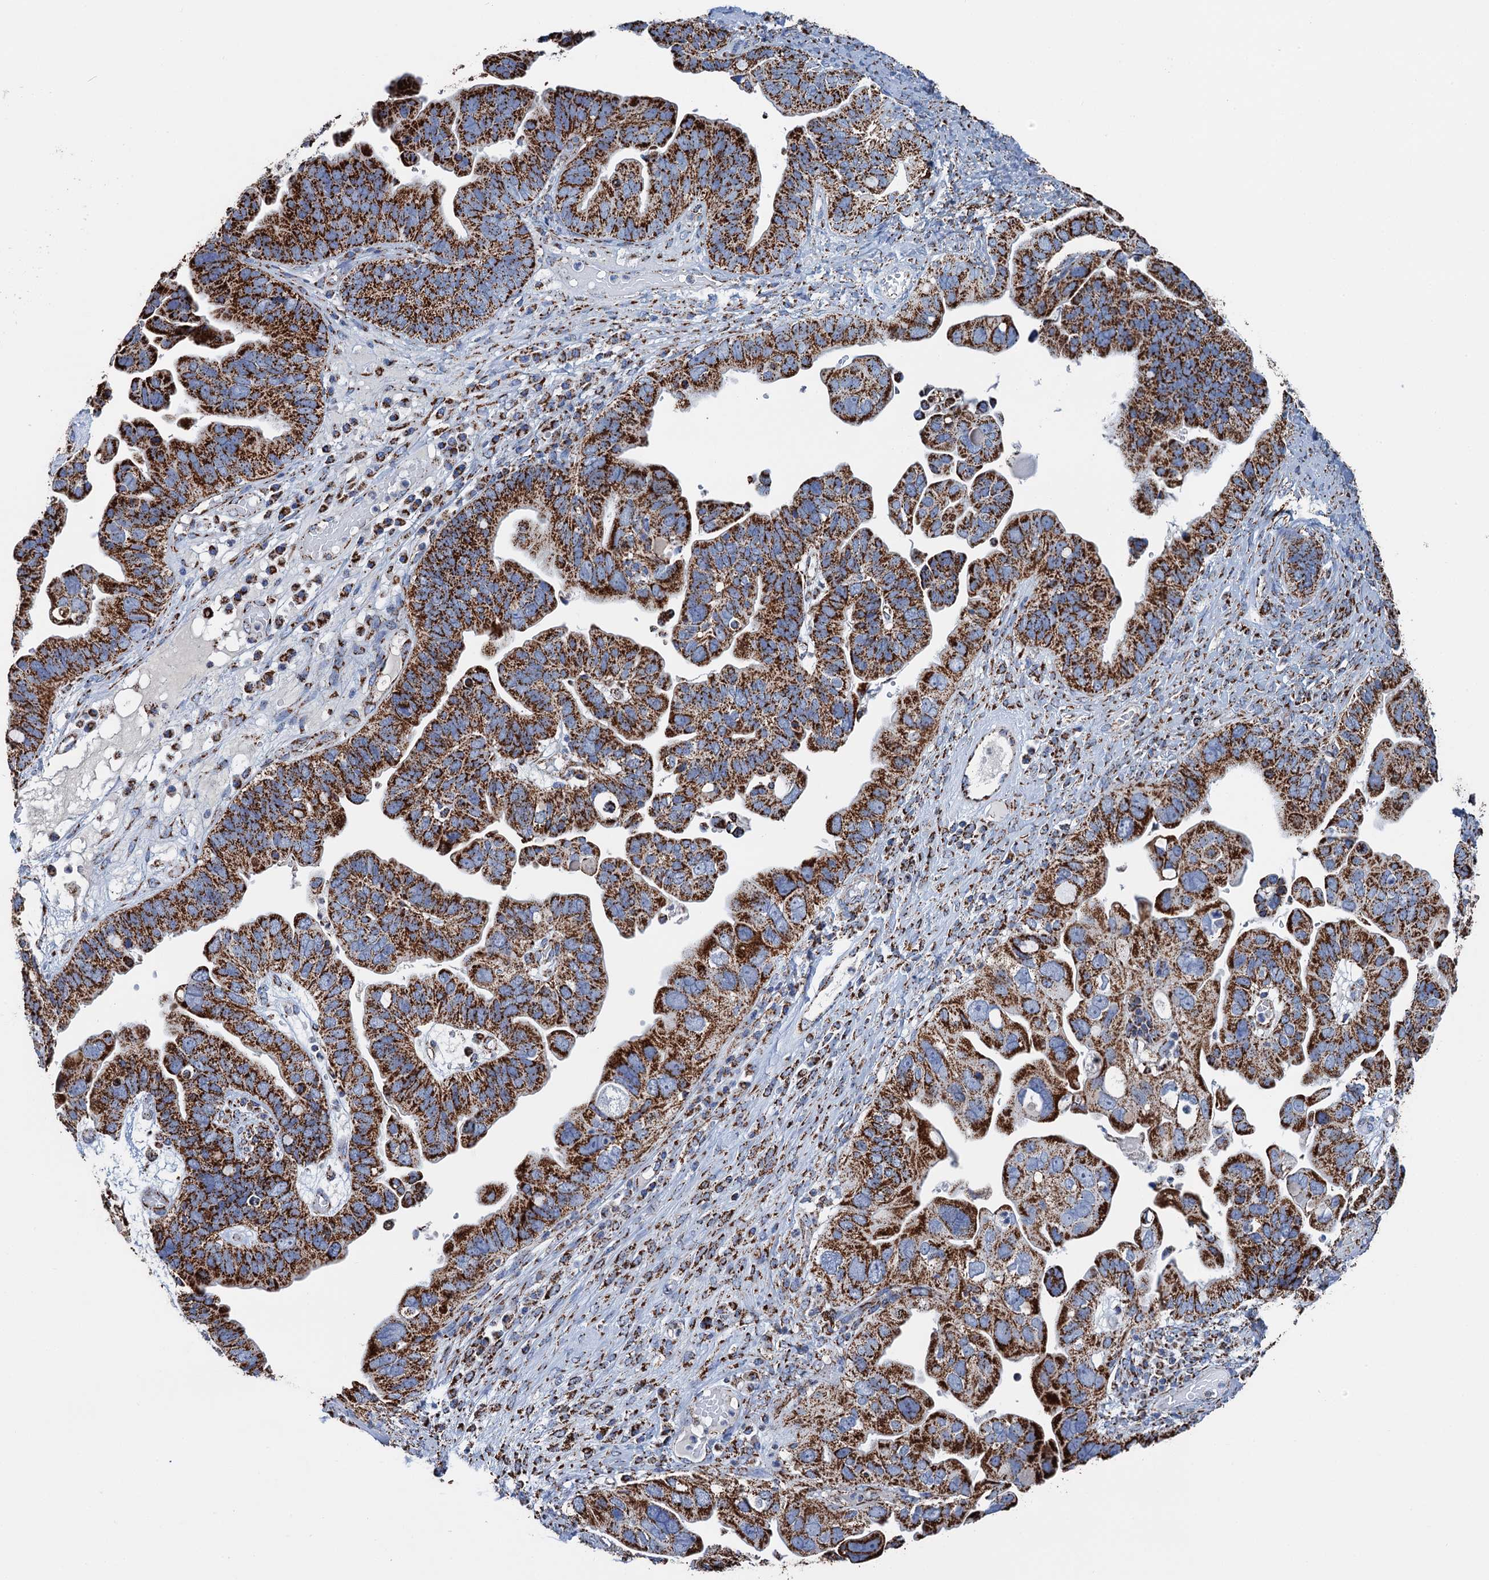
{"staining": {"intensity": "strong", "quantity": ">75%", "location": "cytoplasmic/membranous"}, "tissue": "ovarian cancer", "cell_type": "Tumor cells", "image_type": "cancer", "snomed": [{"axis": "morphology", "description": "Cystadenocarcinoma, serous, NOS"}, {"axis": "topography", "description": "Ovary"}], "caption": "Tumor cells show strong cytoplasmic/membranous expression in about >75% of cells in ovarian serous cystadenocarcinoma. (DAB = brown stain, brightfield microscopy at high magnification).", "gene": "IVD", "patient": {"sex": "female", "age": 56}}